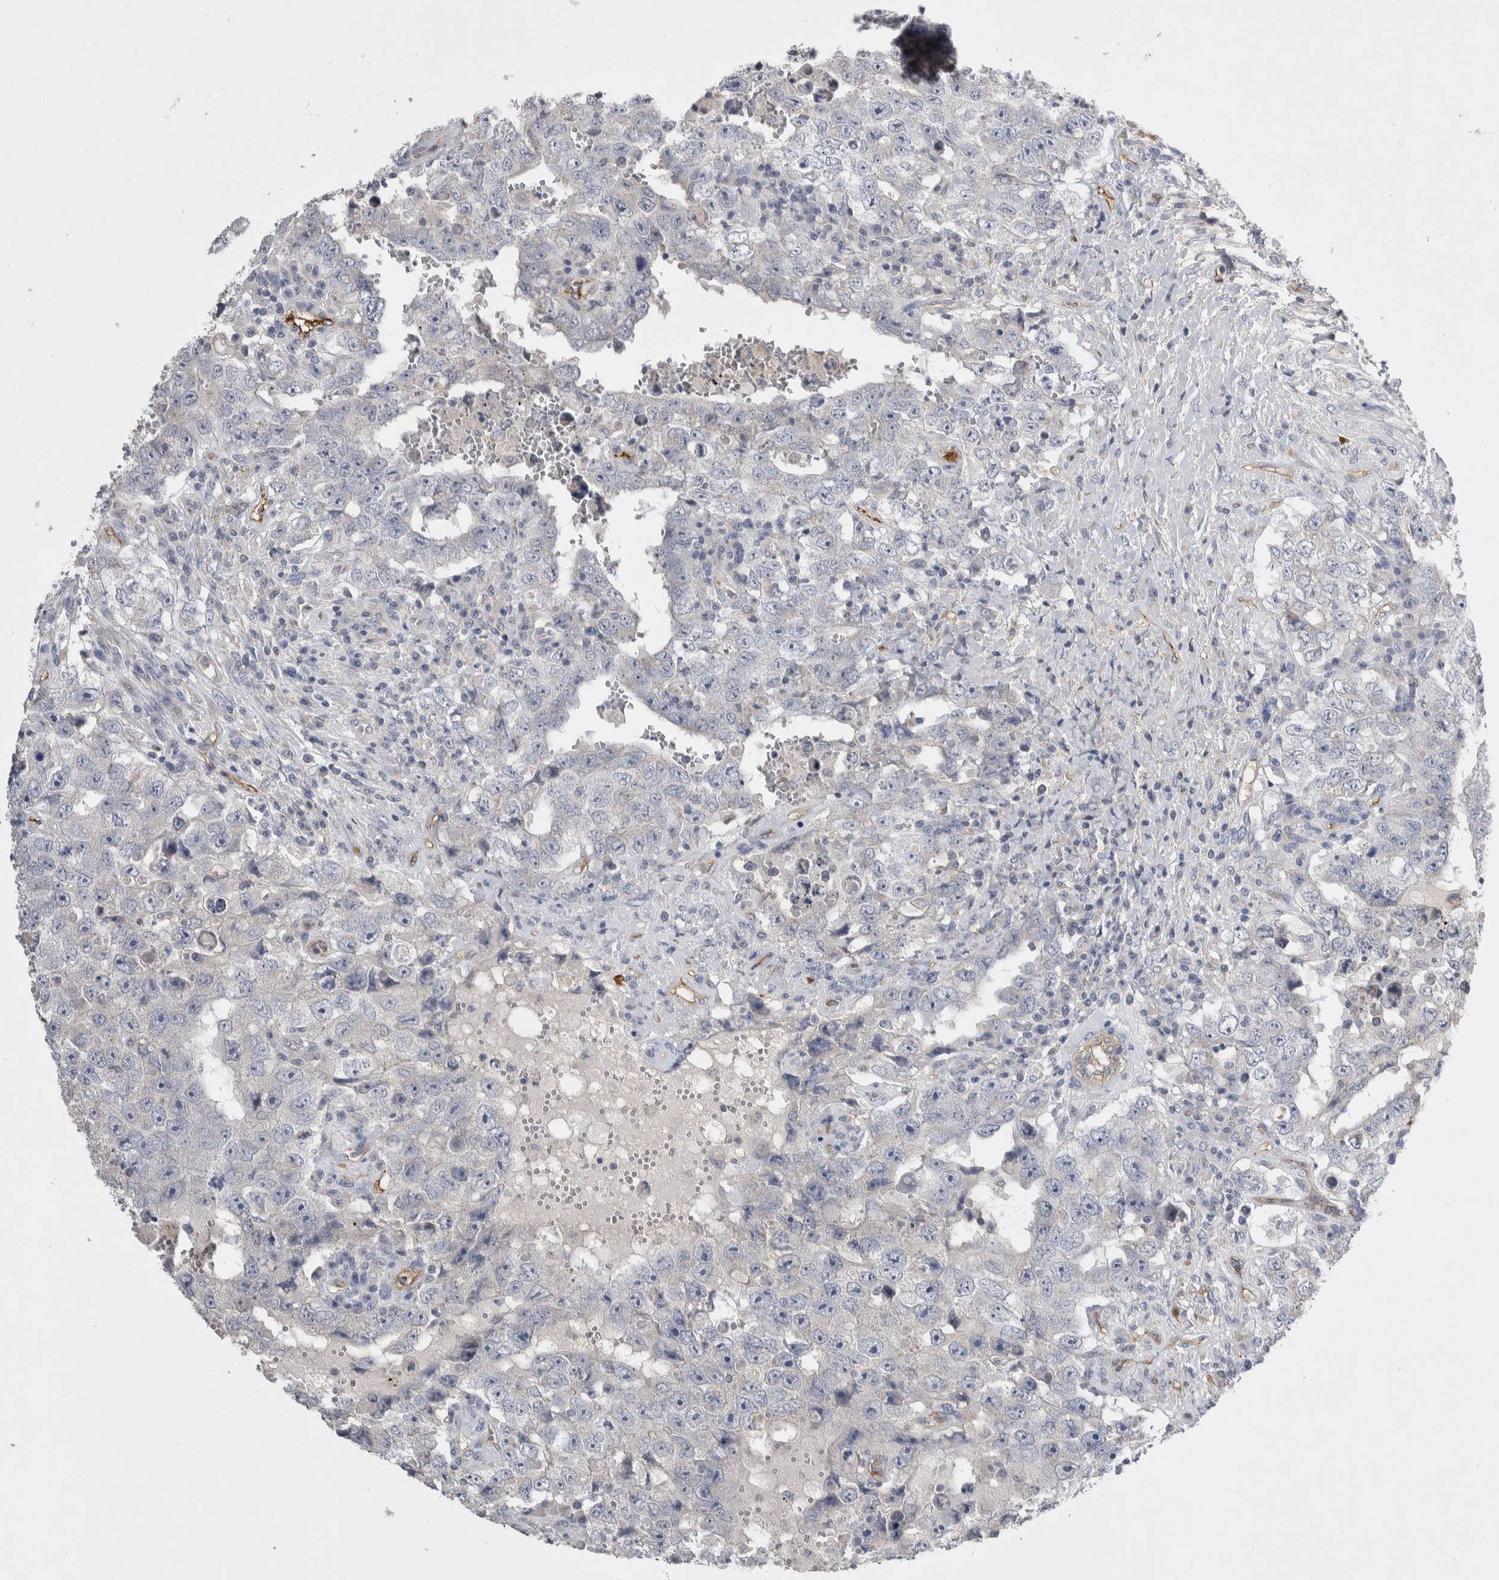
{"staining": {"intensity": "negative", "quantity": "none", "location": "none"}, "tissue": "testis cancer", "cell_type": "Tumor cells", "image_type": "cancer", "snomed": [{"axis": "morphology", "description": "Carcinoma, Embryonal, NOS"}, {"axis": "topography", "description": "Testis"}], "caption": "Immunohistochemistry (IHC) photomicrograph of neoplastic tissue: human testis cancer stained with DAB (3,3'-diaminobenzidine) shows no significant protein staining in tumor cells.", "gene": "CEP131", "patient": {"sex": "male", "age": 26}}